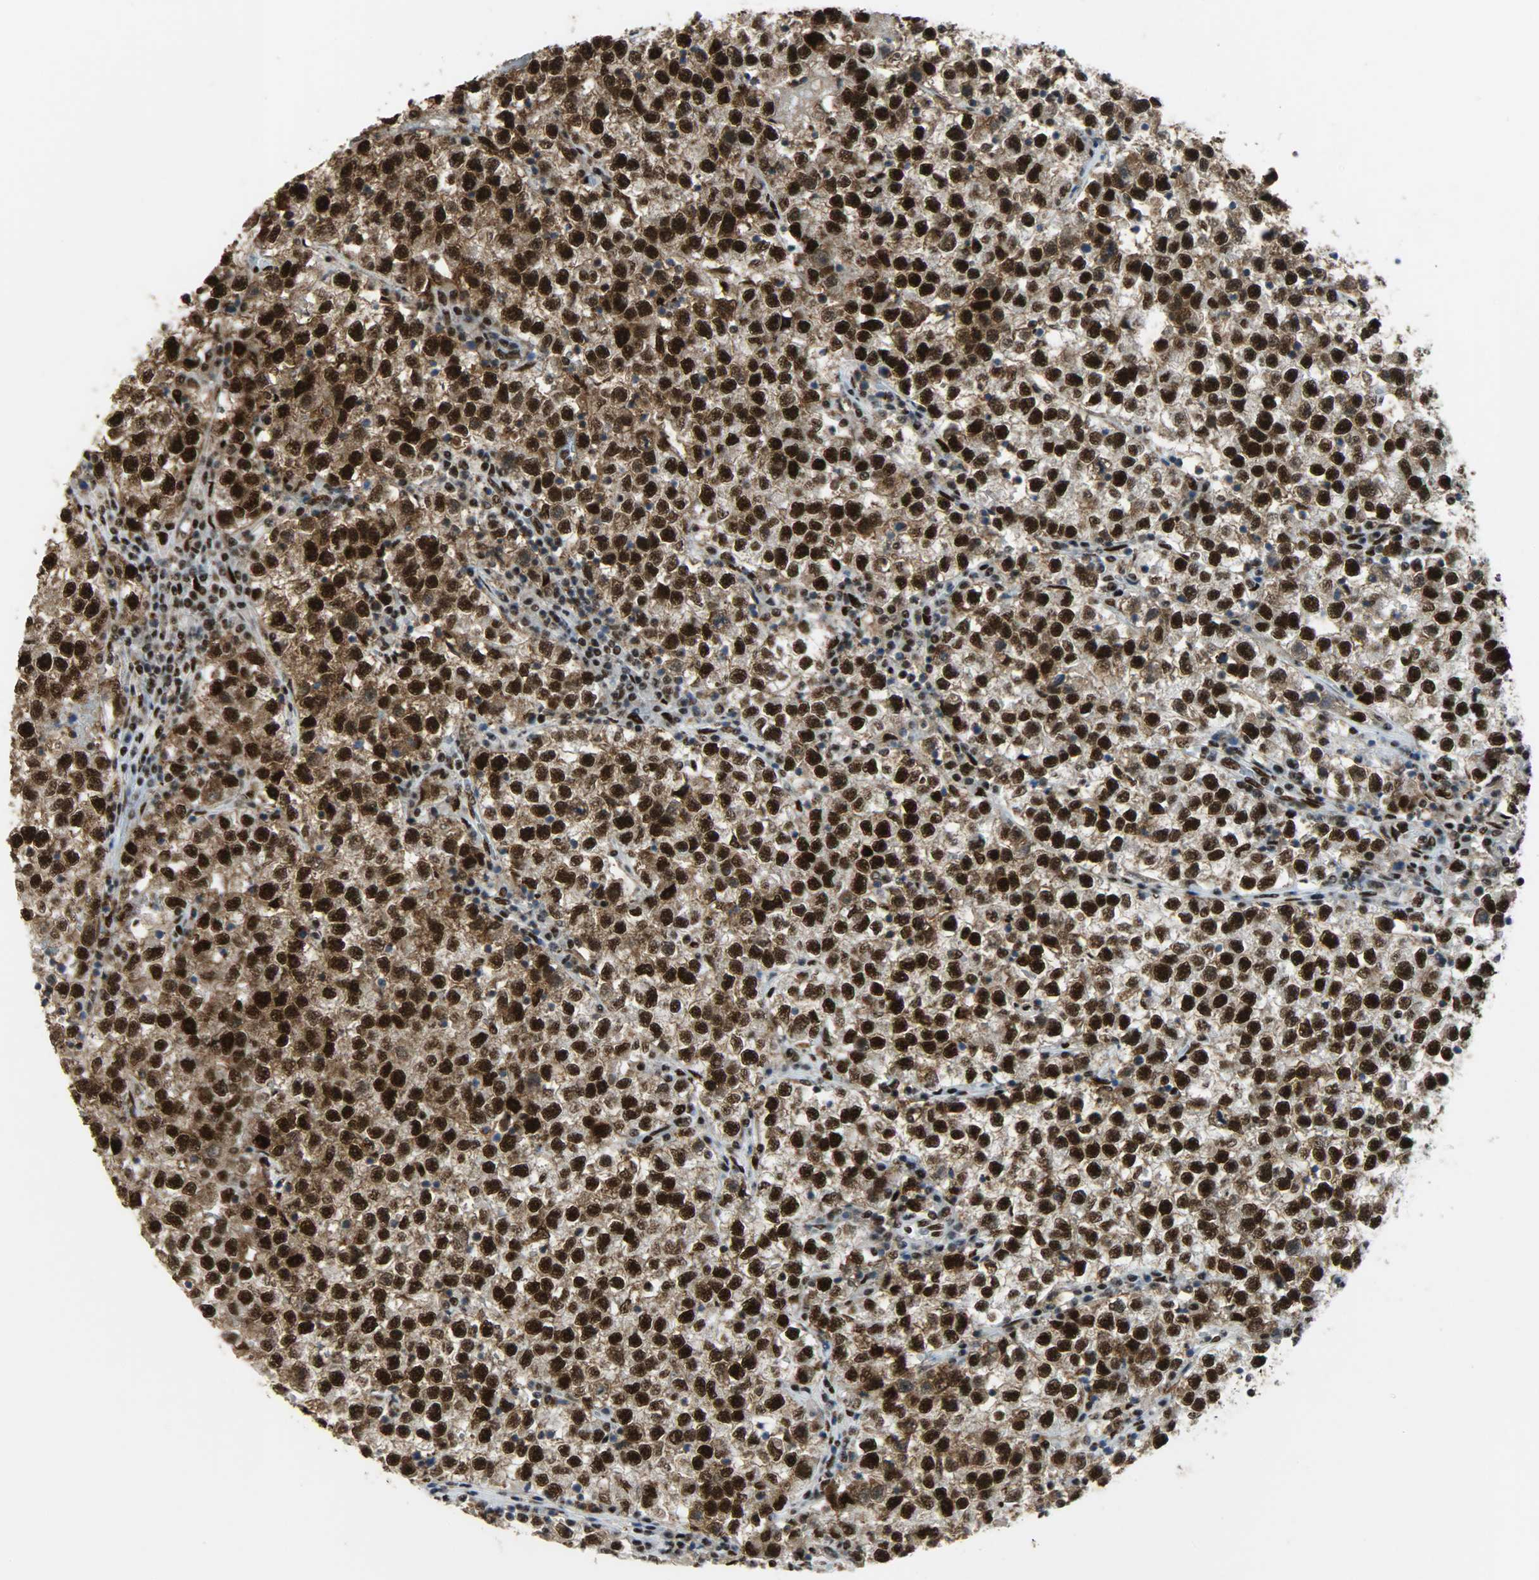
{"staining": {"intensity": "strong", "quantity": ">75%", "location": "cytoplasmic/membranous,nuclear"}, "tissue": "testis cancer", "cell_type": "Tumor cells", "image_type": "cancer", "snomed": [{"axis": "morphology", "description": "Seminoma, NOS"}, {"axis": "topography", "description": "Testis"}], "caption": "Tumor cells show high levels of strong cytoplasmic/membranous and nuclear expression in about >75% of cells in testis seminoma.", "gene": "SSB", "patient": {"sex": "male", "age": 22}}